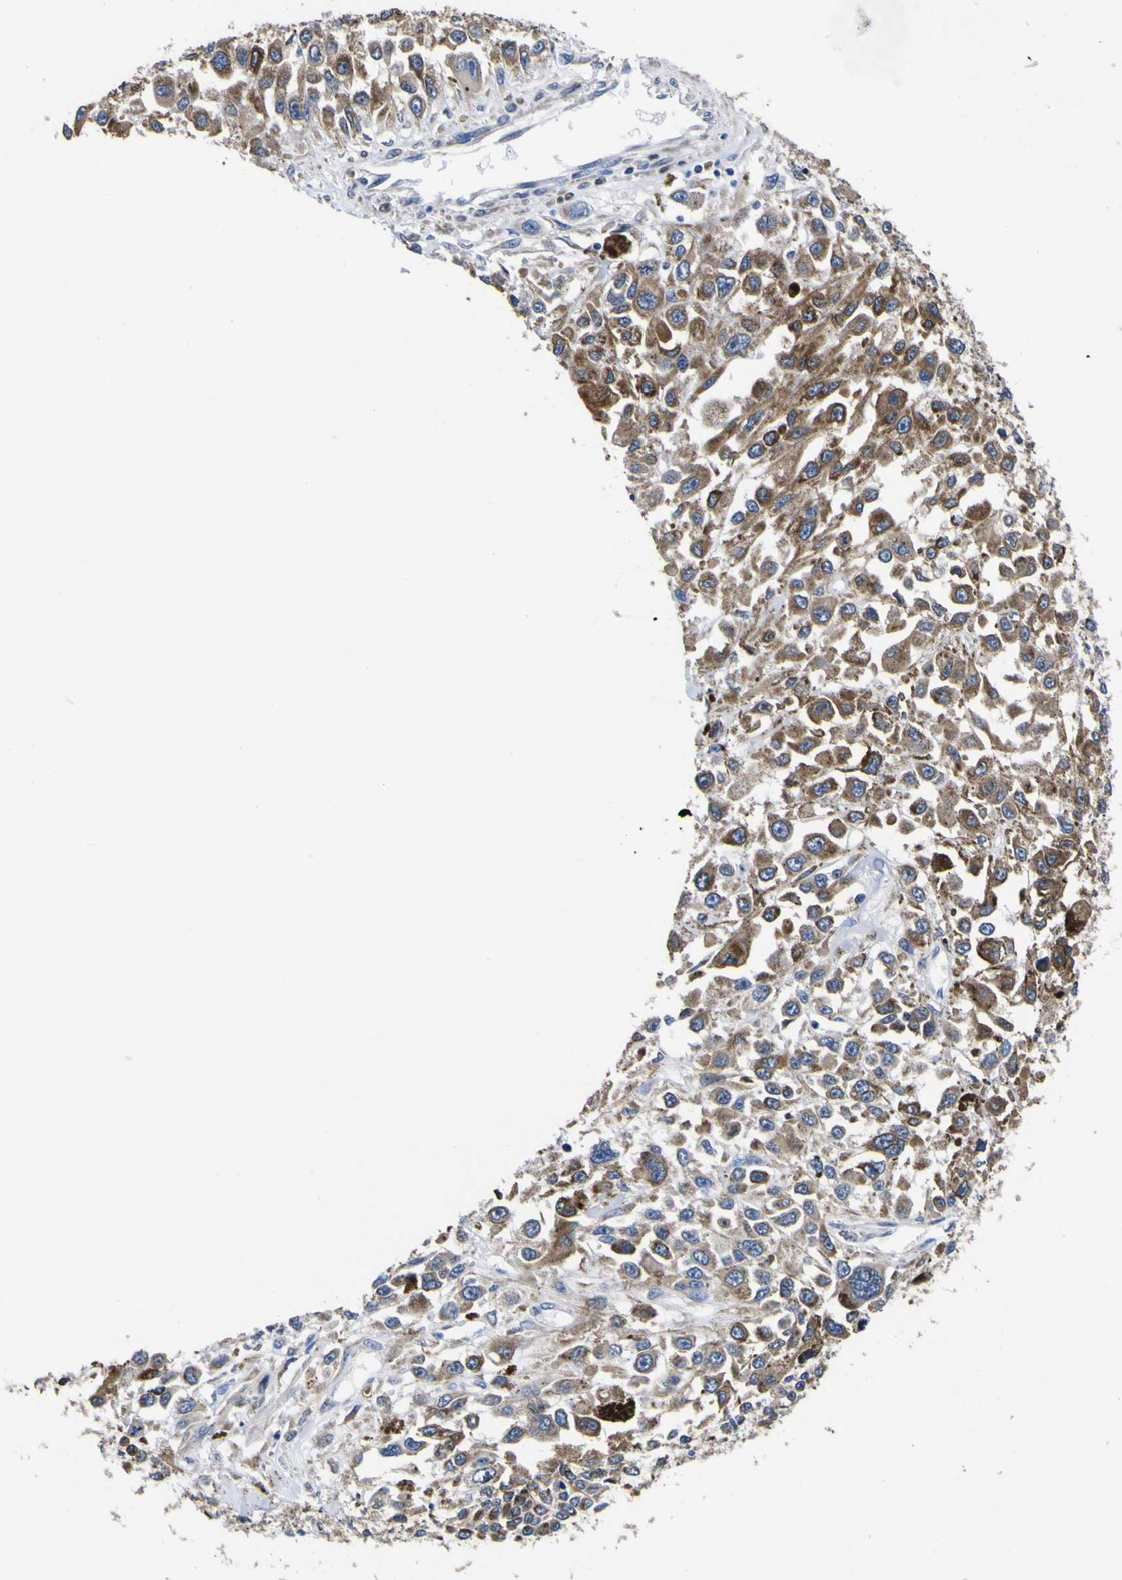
{"staining": {"intensity": "moderate", "quantity": ">75%", "location": "cytoplasmic/membranous"}, "tissue": "melanoma", "cell_type": "Tumor cells", "image_type": "cancer", "snomed": [{"axis": "morphology", "description": "Malignant melanoma, Metastatic site"}, {"axis": "topography", "description": "Lymph node"}], "caption": "Tumor cells exhibit medium levels of moderate cytoplasmic/membranous positivity in approximately >75% of cells in human malignant melanoma (metastatic site).", "gene": "SCD", "patient": {"sex": "male", "age": 59}}